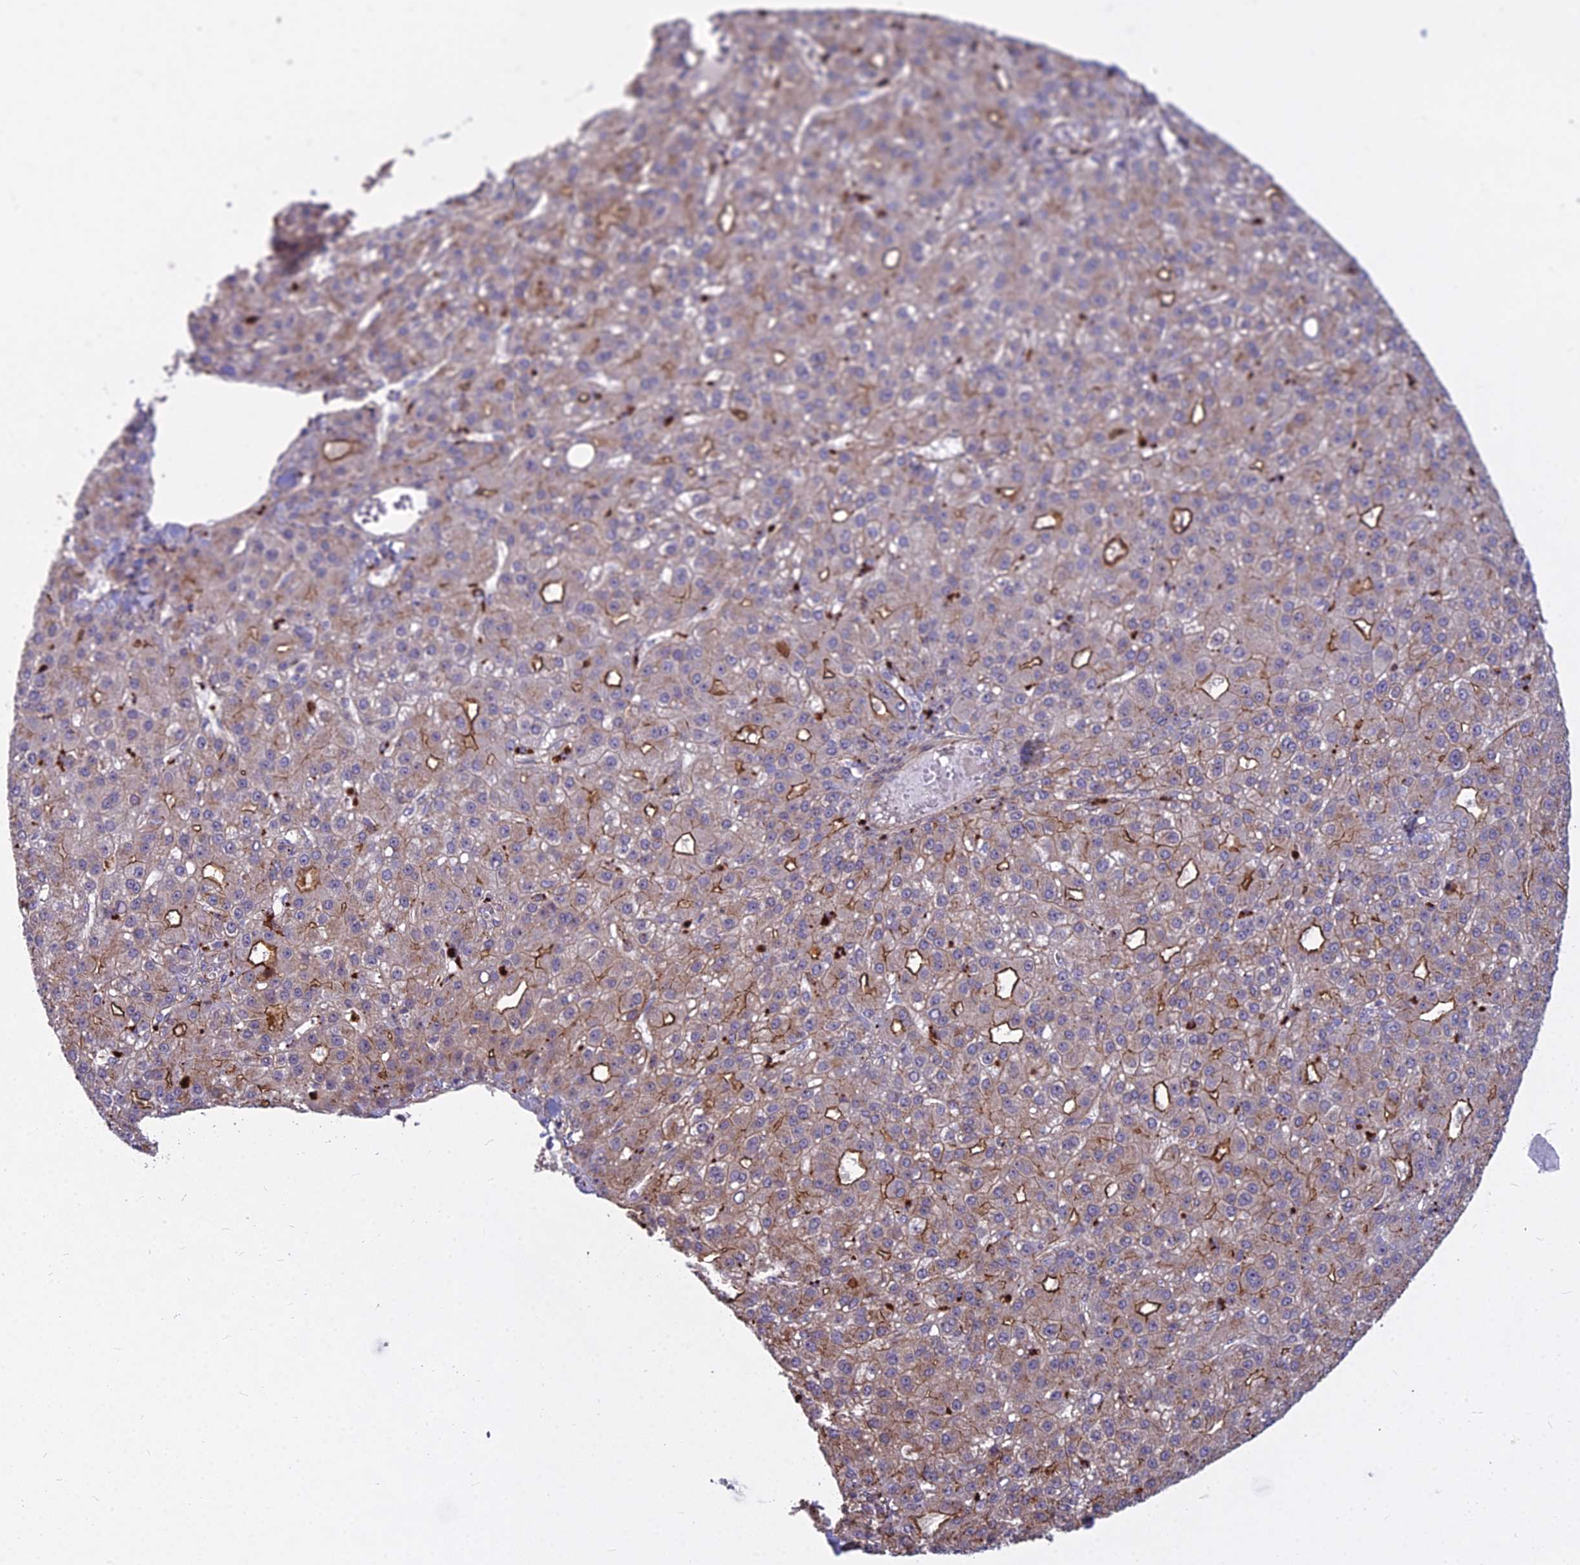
{"staining": {"intensity": "strong", "quantity": "<25%", "location": "cytoplasmic/membranous"}, "tissue": "liver cancer", "cell_type": "Tumor cells", "image_type": "cancer", "snomed": [{"axis": "morphology", "description": "Carcinoma, Hepatocellular, NOS"}, {"axis": "topography", "description": "Liver"}], "caption": "Brown immunohistochemical staining in hepatocellular carcinoma (liver) shows strong cytoplasmic/membranous positivity in approximately <25% of tumor cells. Nuclei are stained in blue.", "gene": "GLYATL3", "patient": {"sex": "male", "age": 67}}